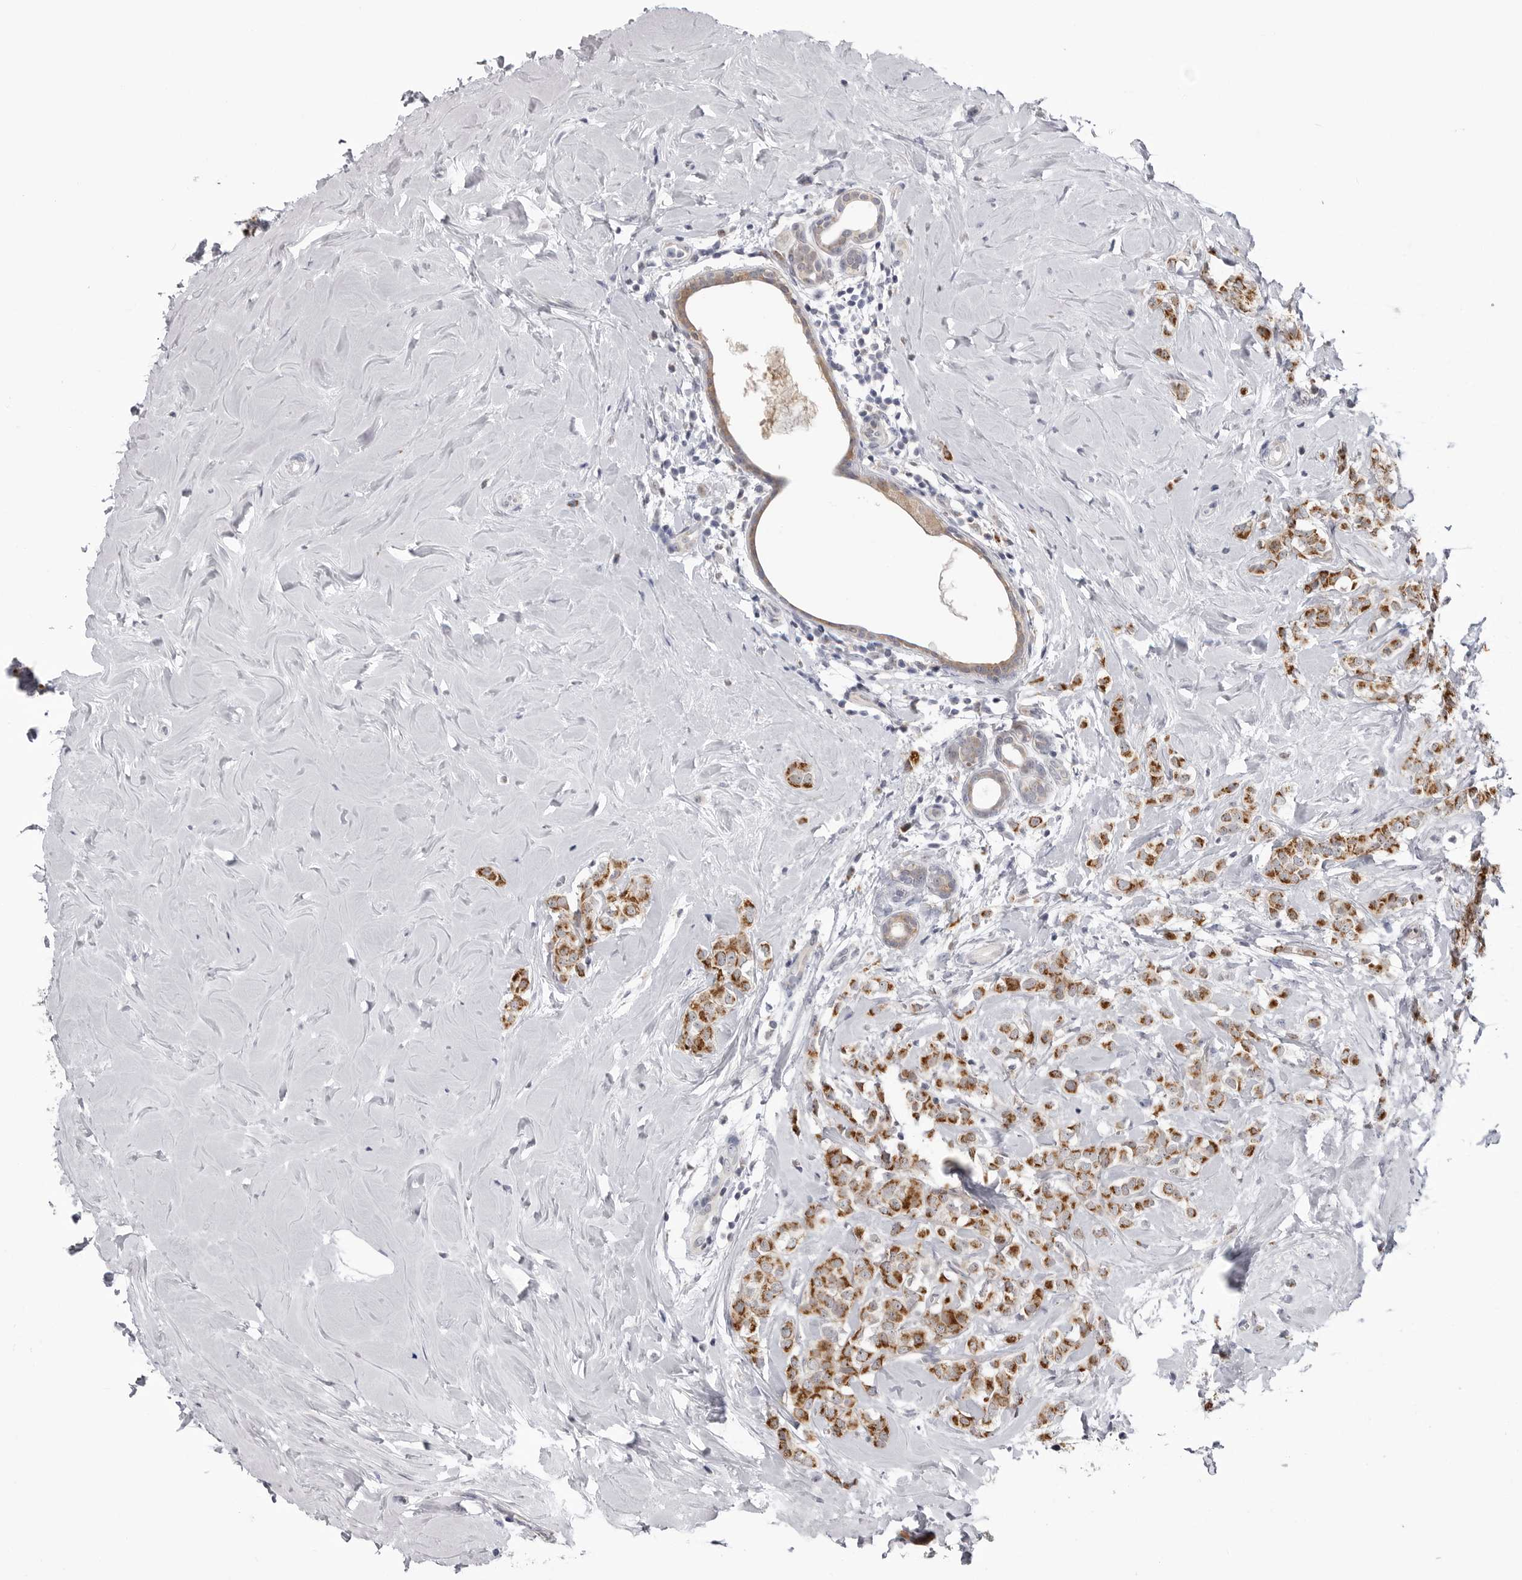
{"staining": {"intensity": "moderate", "quantity": ">75%", "location": "cytoplasmic/membranous"}, "tissue": "breast cancer", "cell_type": "Tumor cells", "image_type": "cancer", "snomed": [{"axis": "morphology", "description": "Lobular carcinoma"}, {"axis": "topography", "description": "Breast"}], "caption": "Immunohistochemical staining of human breast cancer shows moderate cytoplasmic/membranous protein positivity in about >75% of tumor cells.", "gene": "FH", "patient": {"sex": "female", "age": 47}}